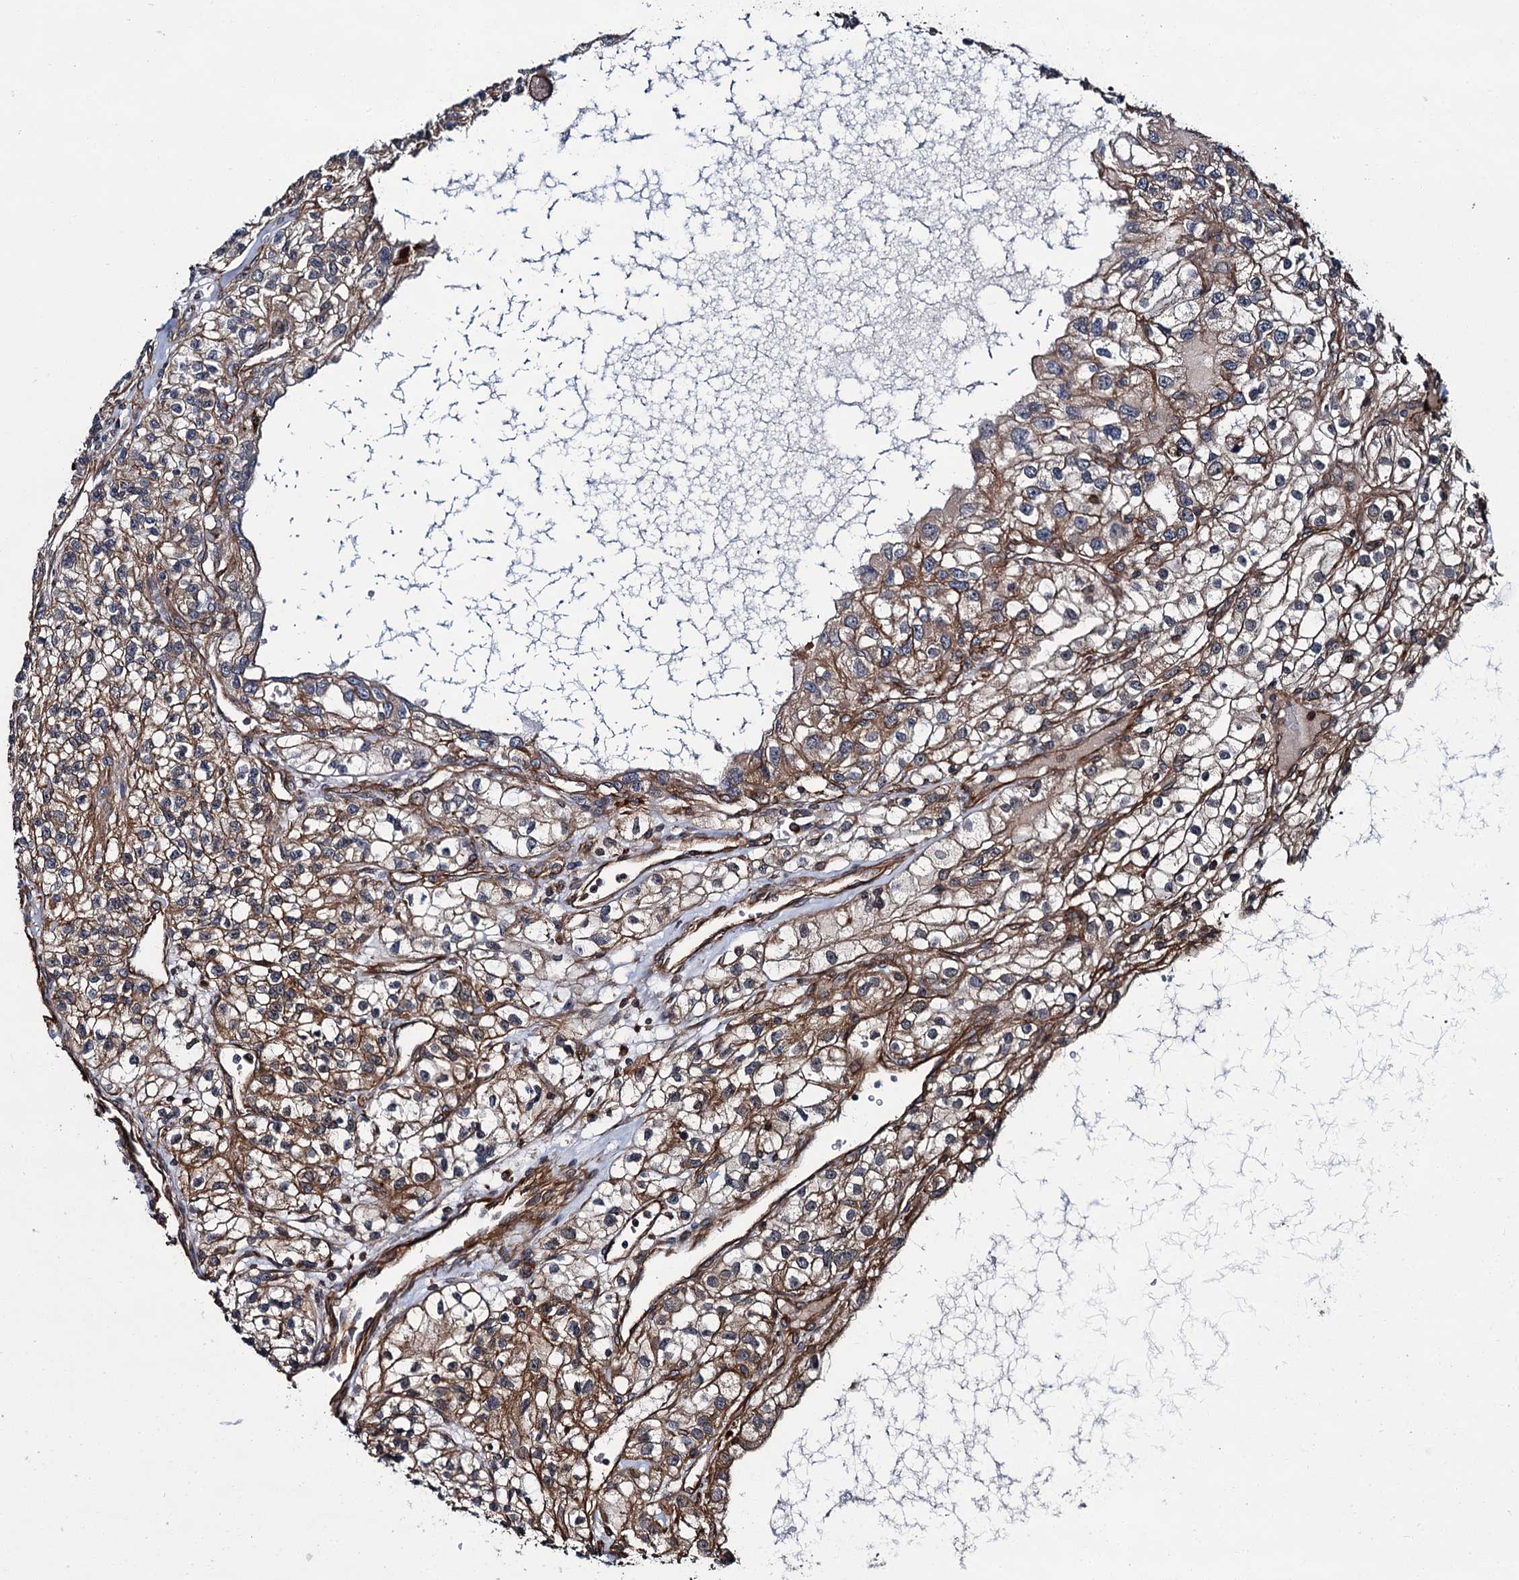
{"staining": {"intensity": "moderate", "quantity": ">75%", "location": "cytoplasmic/membranous"}, "tissue": "renal cancer", "cell_type": "Tumor cells", "image_type": "cancer", "snomed": [{"axis": "morphology", "description": "Adenocarcinoma, NOS"}, {"axis": "topography", "description": "Kidney"}], "caption": "A brown stain shows moderate cytoplasmic/membranous positivity of a protein in renal adenocarcinoma tumor cells. (DAB = brown stain, brightfield microscopy at high magnification).", "gene": "ZFYVE19", "patient": {"sex": "female", "age": 57}}